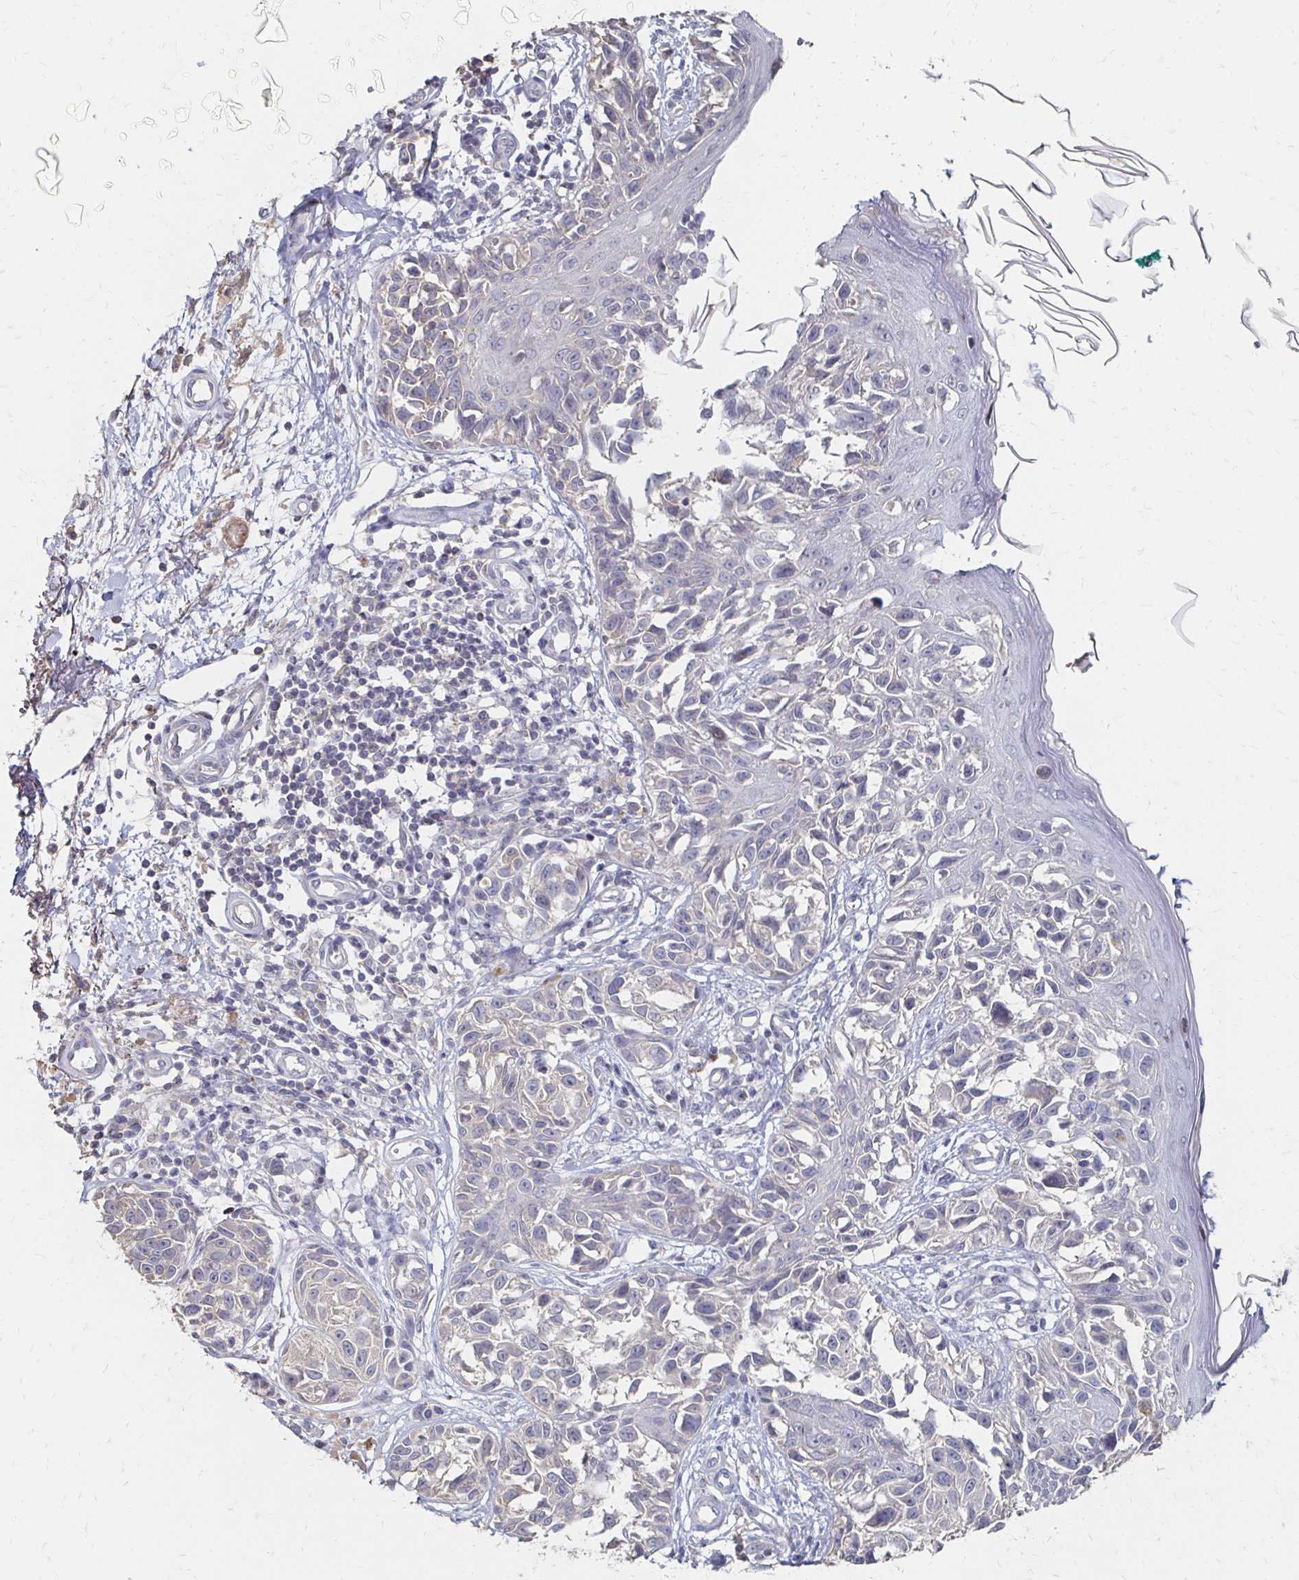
{"staining": {"intensity": "negative", "quantity": "none", "location": "none"}, "tissue": "melanoma", "cell_type": "Tumor cells", "image_type": "cancer", "snomed": [{"axis": "morphology", "description": "Malignant melanoma, NOS"}, {"axis": "topography", "description": "Skin"}], "caption": "Malignant melanoma stained for a protein using immunohistochemistry (IHC) reveals no positivity tumor cells.", "gene": "ZNF727", "patient": {"sex": "male", "age": 73}}